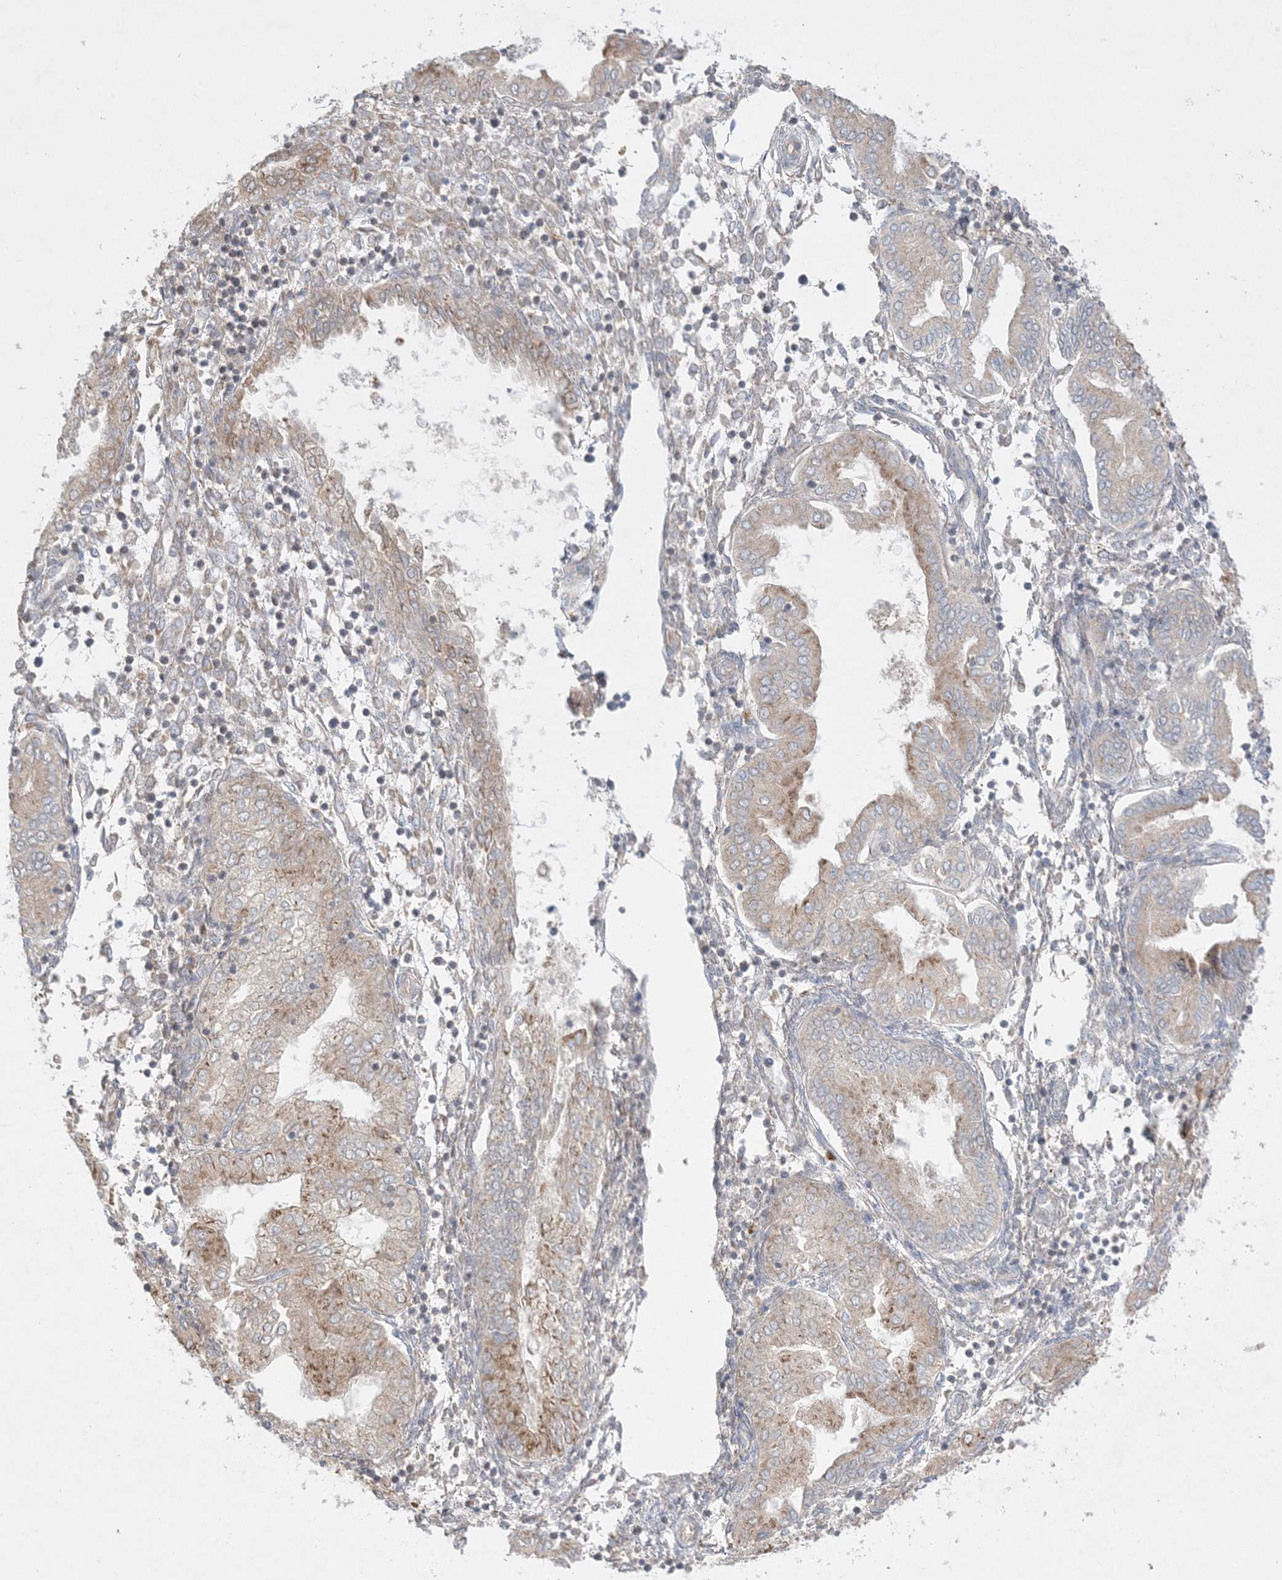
{"staining": {"intensity": "weak", "quantity": "<25%", "location": "cytoplasmic/membranous"}, "tissue": "endometrium", "cell_type": "Cells in endometrial stroma", "image_type": "normal", "snomed": [{"axis": "morphology", "description": "Normal tissue, NOS"}, {"axis": "topography", "description": "Endometrium"}], "caption": "Immunohistochemistry (IHC) histopathology image of benign human endometrium stained for a protein (brown), which shows no positivity in cells in endometrial stroma. (Stains: DAB (3,3'-diaminobenzidine) IHC with hematoxylin counter stain, Microscopy: brightfield microscopy at high magnification).", "gene": "MMGT1", "patient": {"sex": "female", "age": 53}}